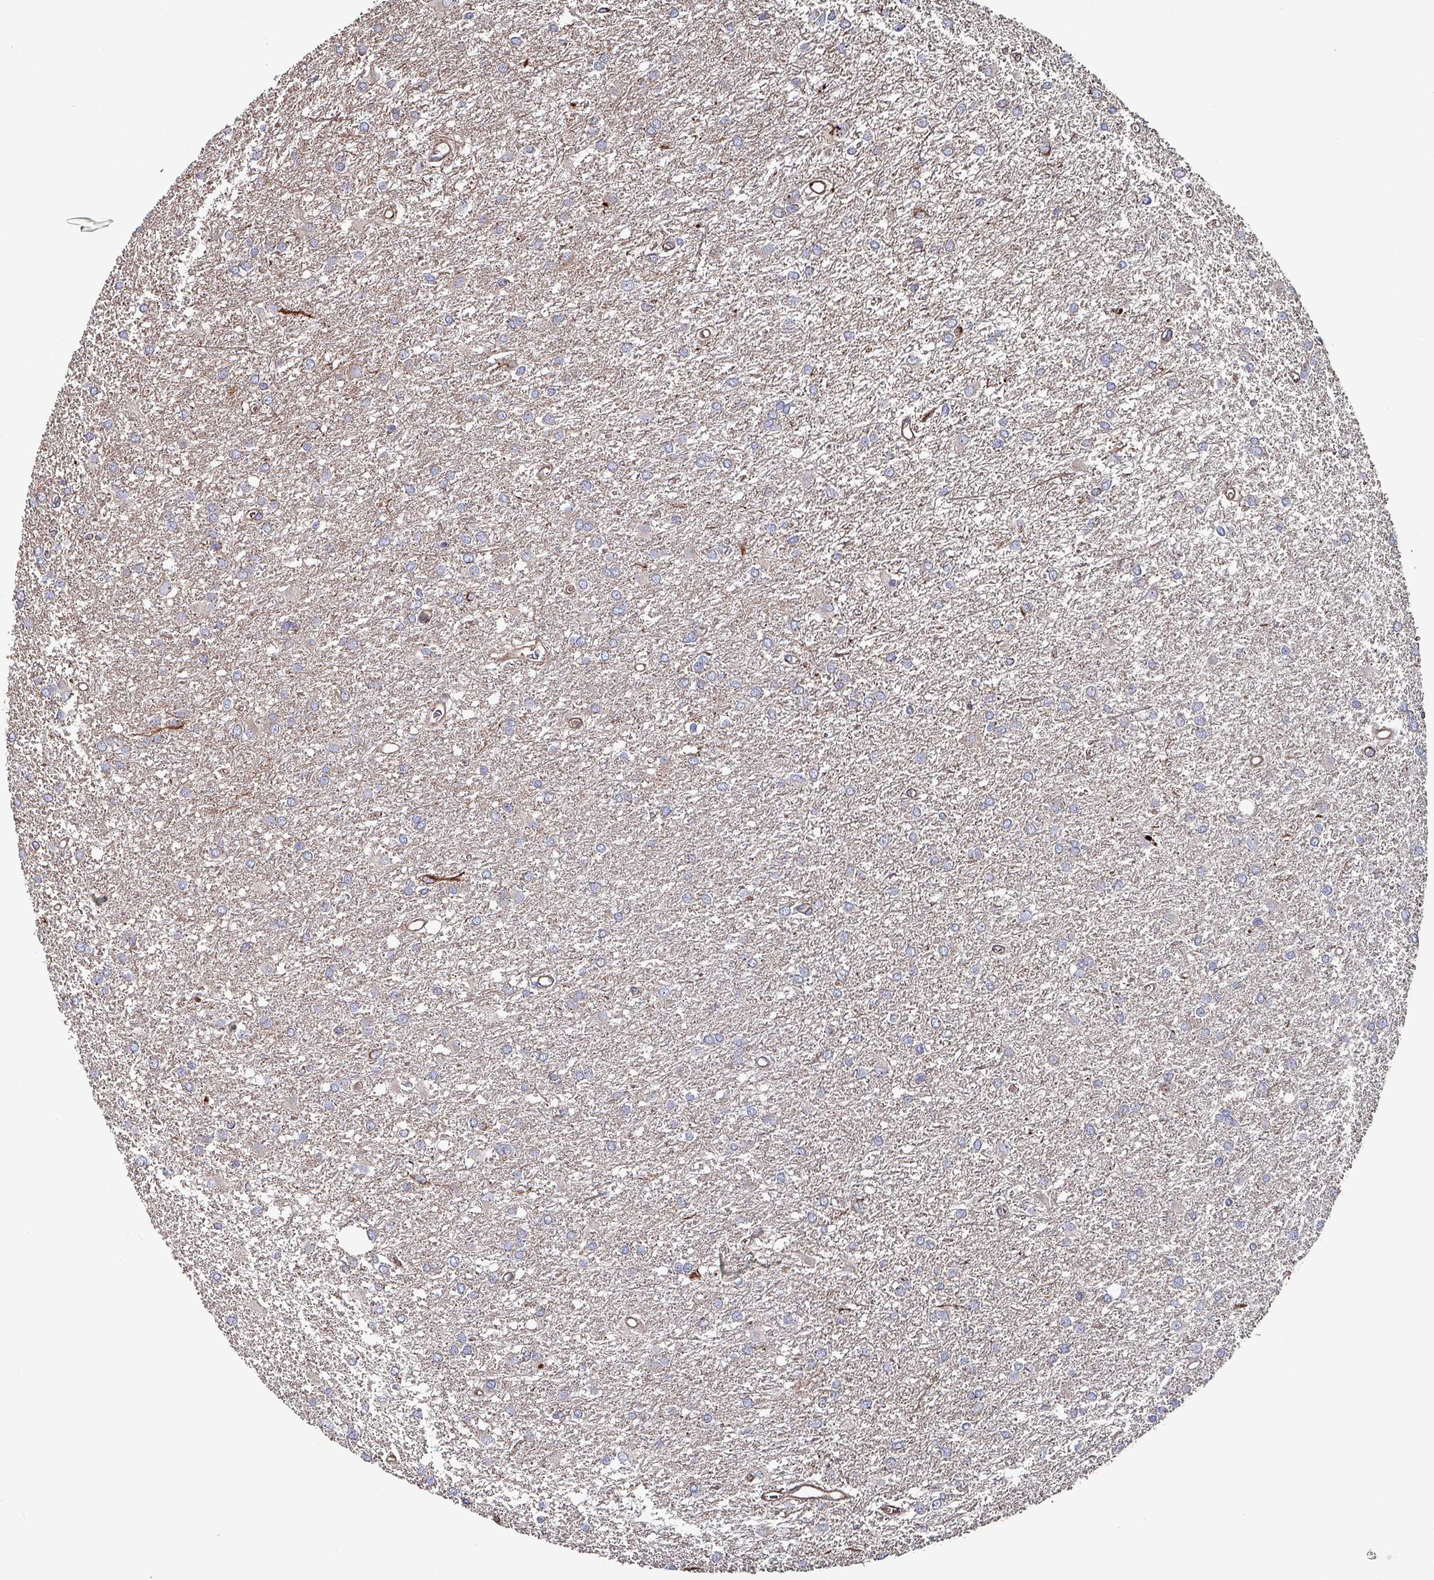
{"staining": {"intensity": "negative", "quantity": "none", "location": "none"}, "tissue": "glioma", "cell_type": "Tumor cells", "image_type": "cancer", "snomed": [{"axis": "morphology", "description": "Glioma, malignant, High grade"}, {"axis": "topography", "description": "Brain"}], "caption": "DAB (3,3'-diaminobenzidine) immunohistochemical staining of glioma reveals no significant staining in tumor cells.", "gene": "ANO10", "patient": {"sex": "female", "age": 50}}